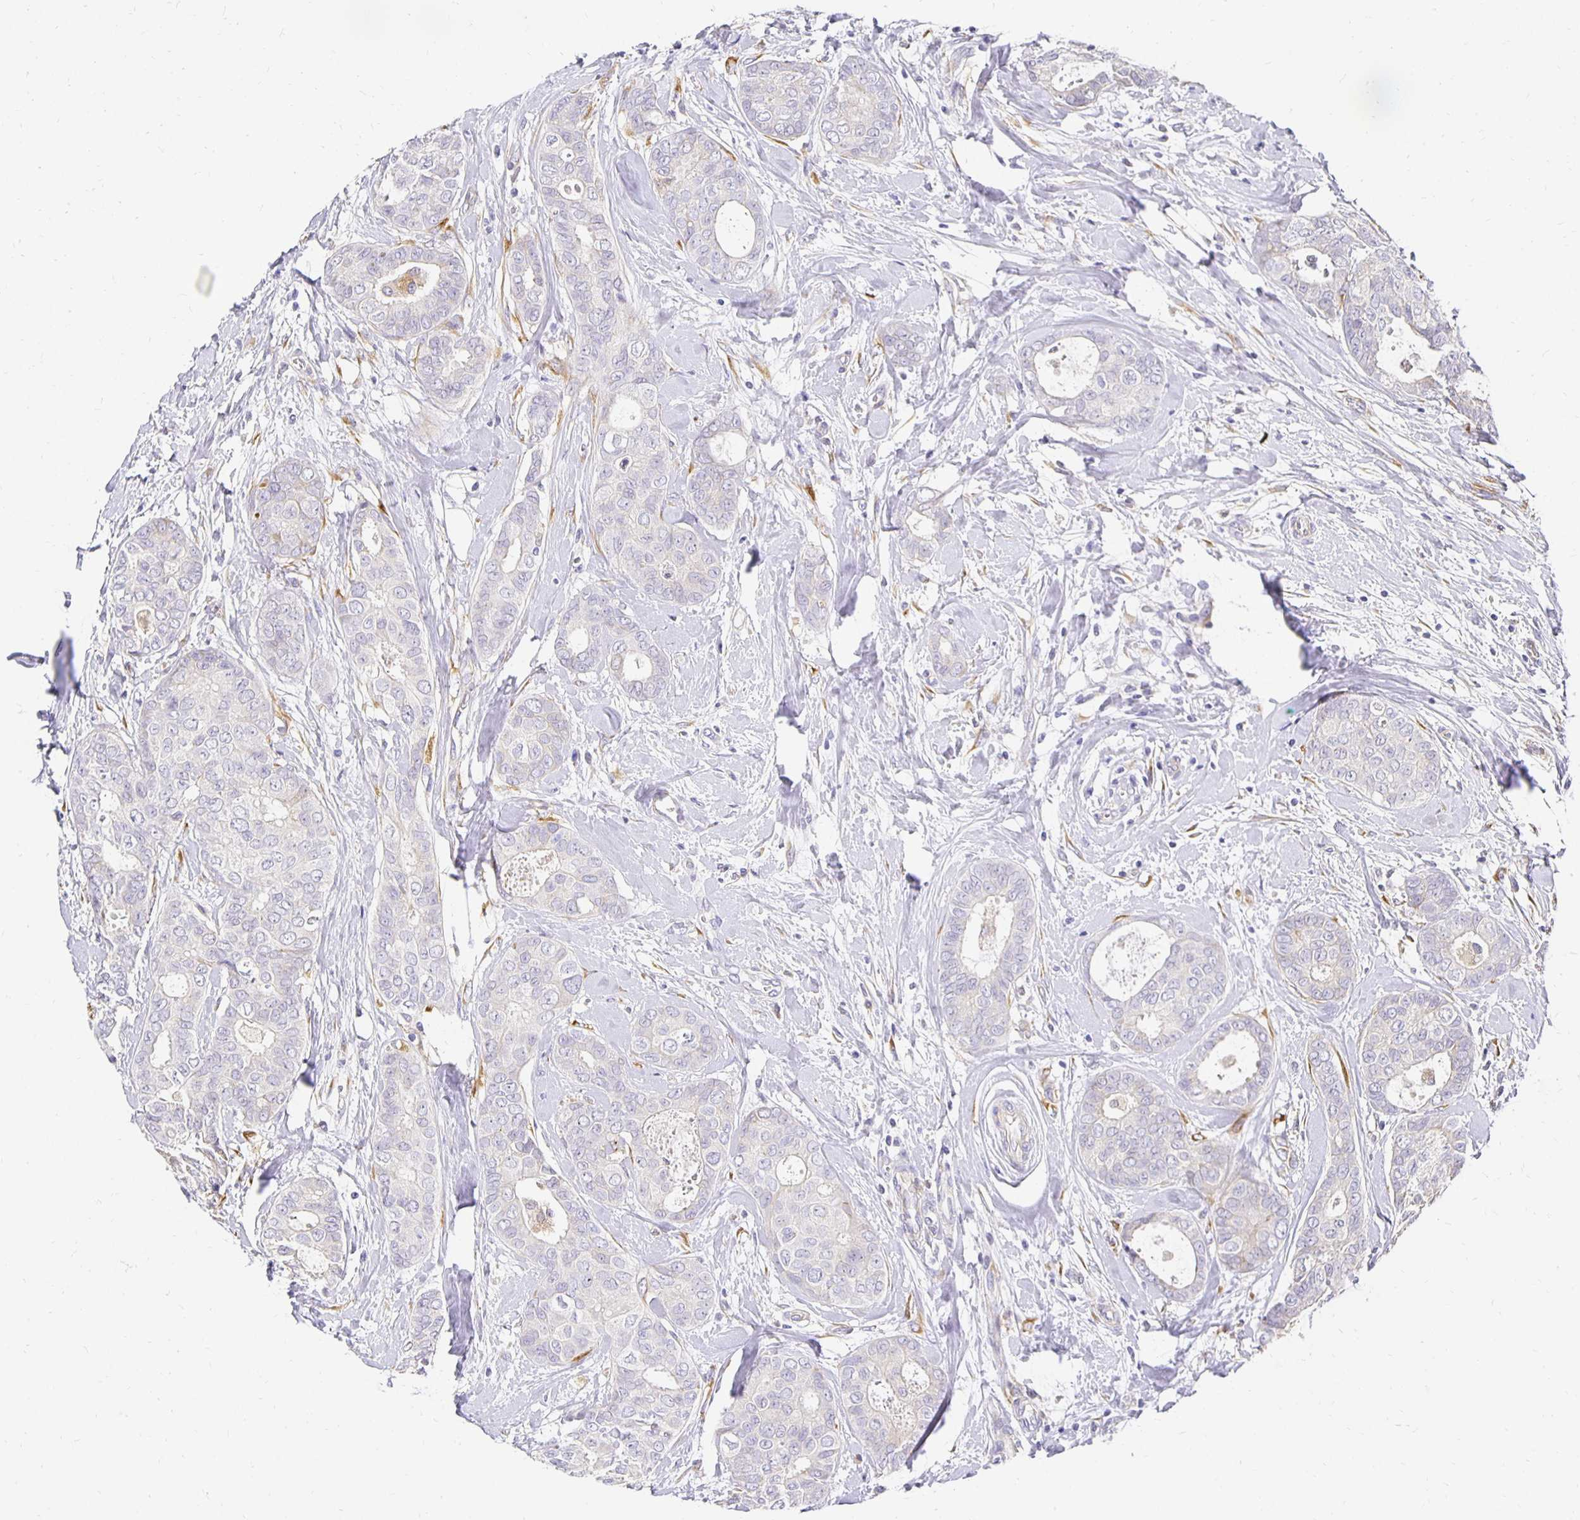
{"staining": {"intensity": "negative", "quantity": "none", "location": "none"}, "tissue": "breast cancer", "cell_type": "Tumor cells", "image_type": "cancer", "snomed": [{"axis": "morphology", "description": "Duct carcinoma"}, {"axis": "topography", "description": "Breast"}], "caption": "Tumor cells are negative for brown protein staining in breast intraductal carcinoma. The staining was performed using DAB to visualize the protein expression in brown, while the nuclei were stained in blue with hematoxylin (Magnification: 20x).", "gene": "PLOD1", "patient": {"sex": "female", "age": 45}}